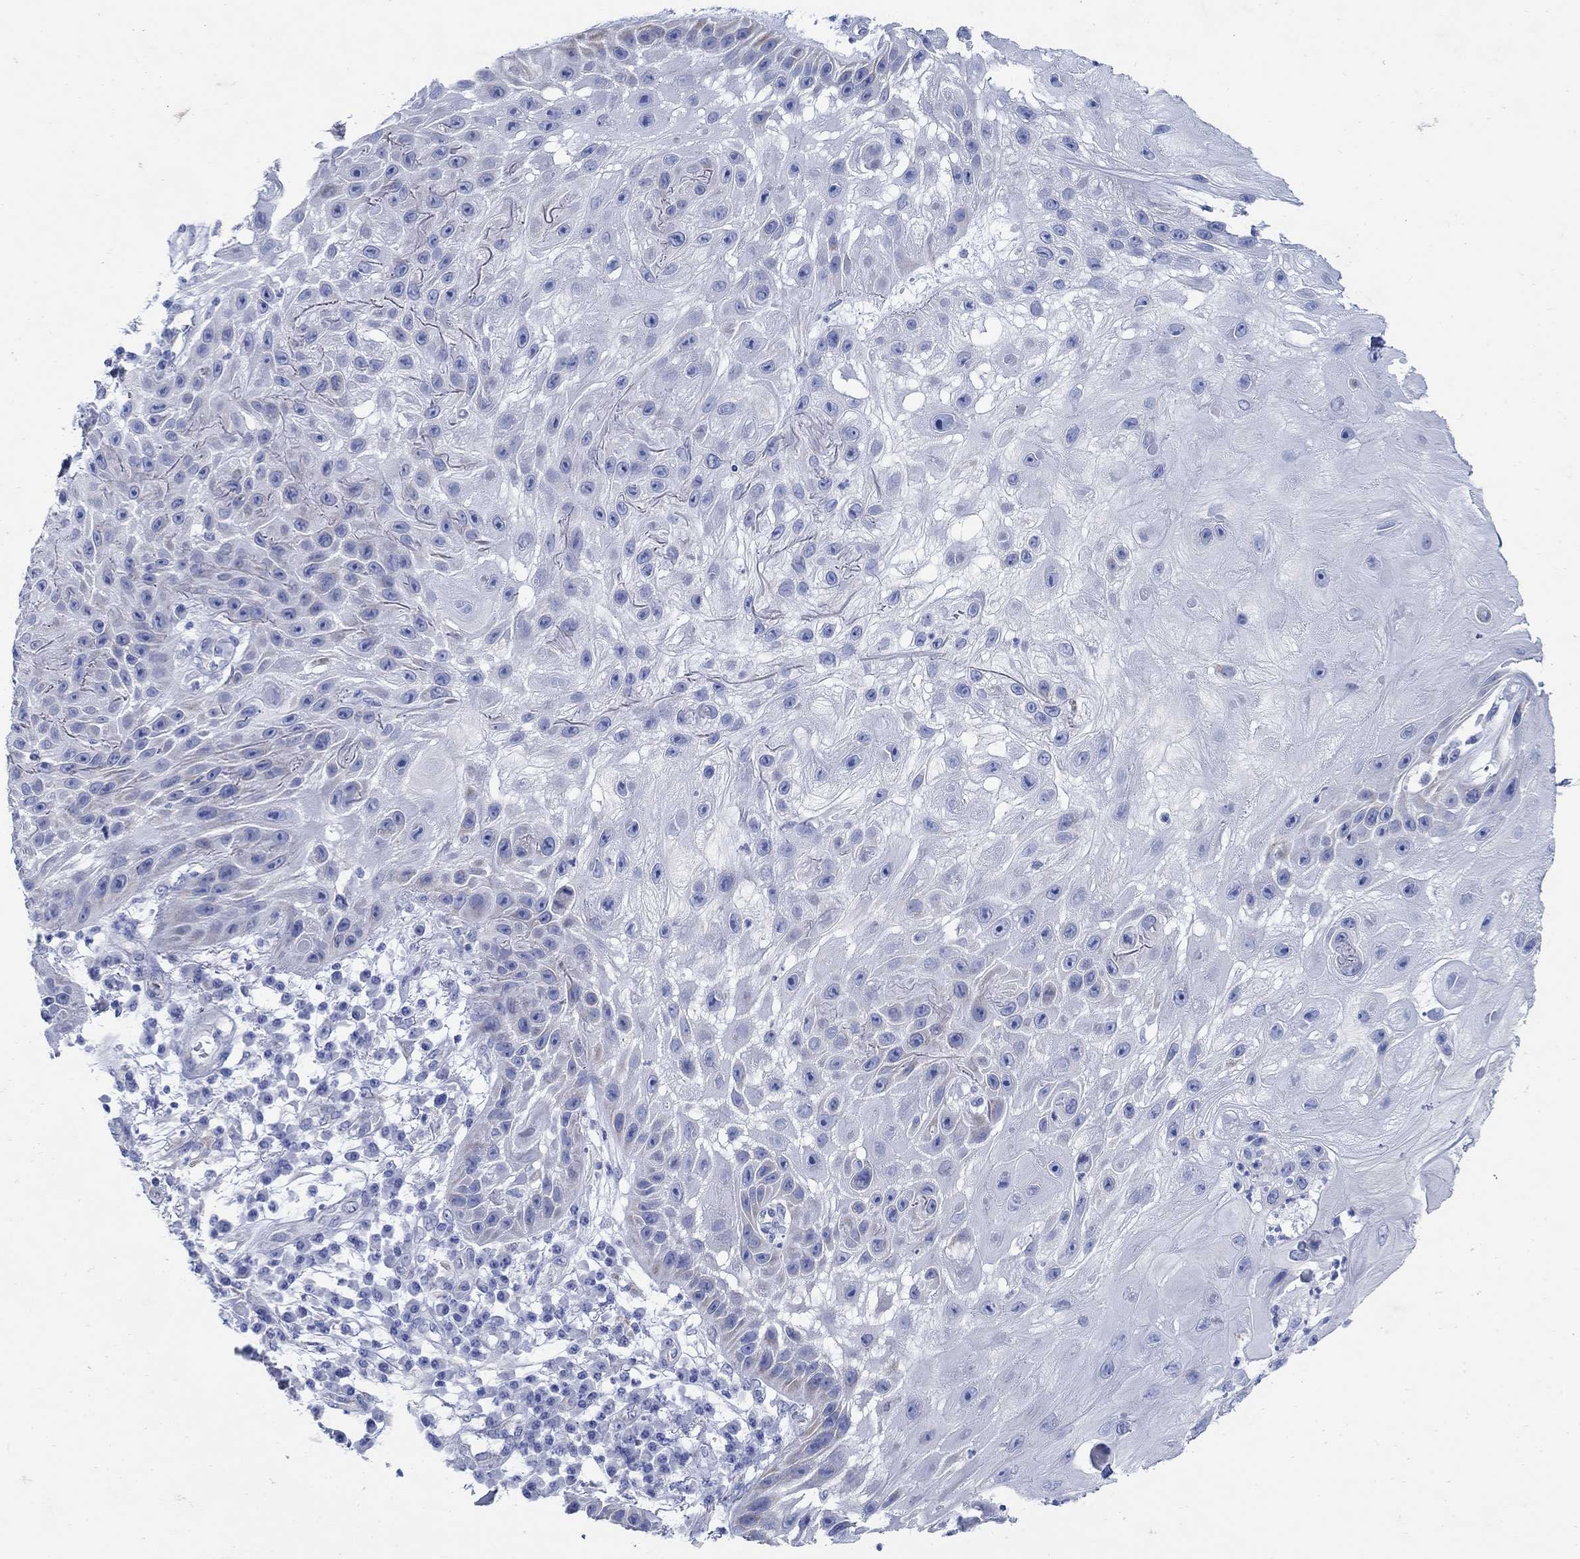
{"staining": {"intensity": "negative", "quantity": "none", "location": "none"}, "tissue": "skin cancer", "cell_type": "Tumor cells", "image_type": "cancer", "snomed": [{"axis": "morphology", "description": "Normal tissue, NOS"}, {"axis": "morphology", "description": "Squamous cell carcinoma, NOS"}, {"axis": "topography", "description": "Skin"}], "caption": "This is an immunohistochemistry (IHC) histopathology image of squamous cell carcinoma (skin). There is no positivity in tumor cells.", "gene": "ZDHHC14", "patient": {"sex": "male", "age": 79}}